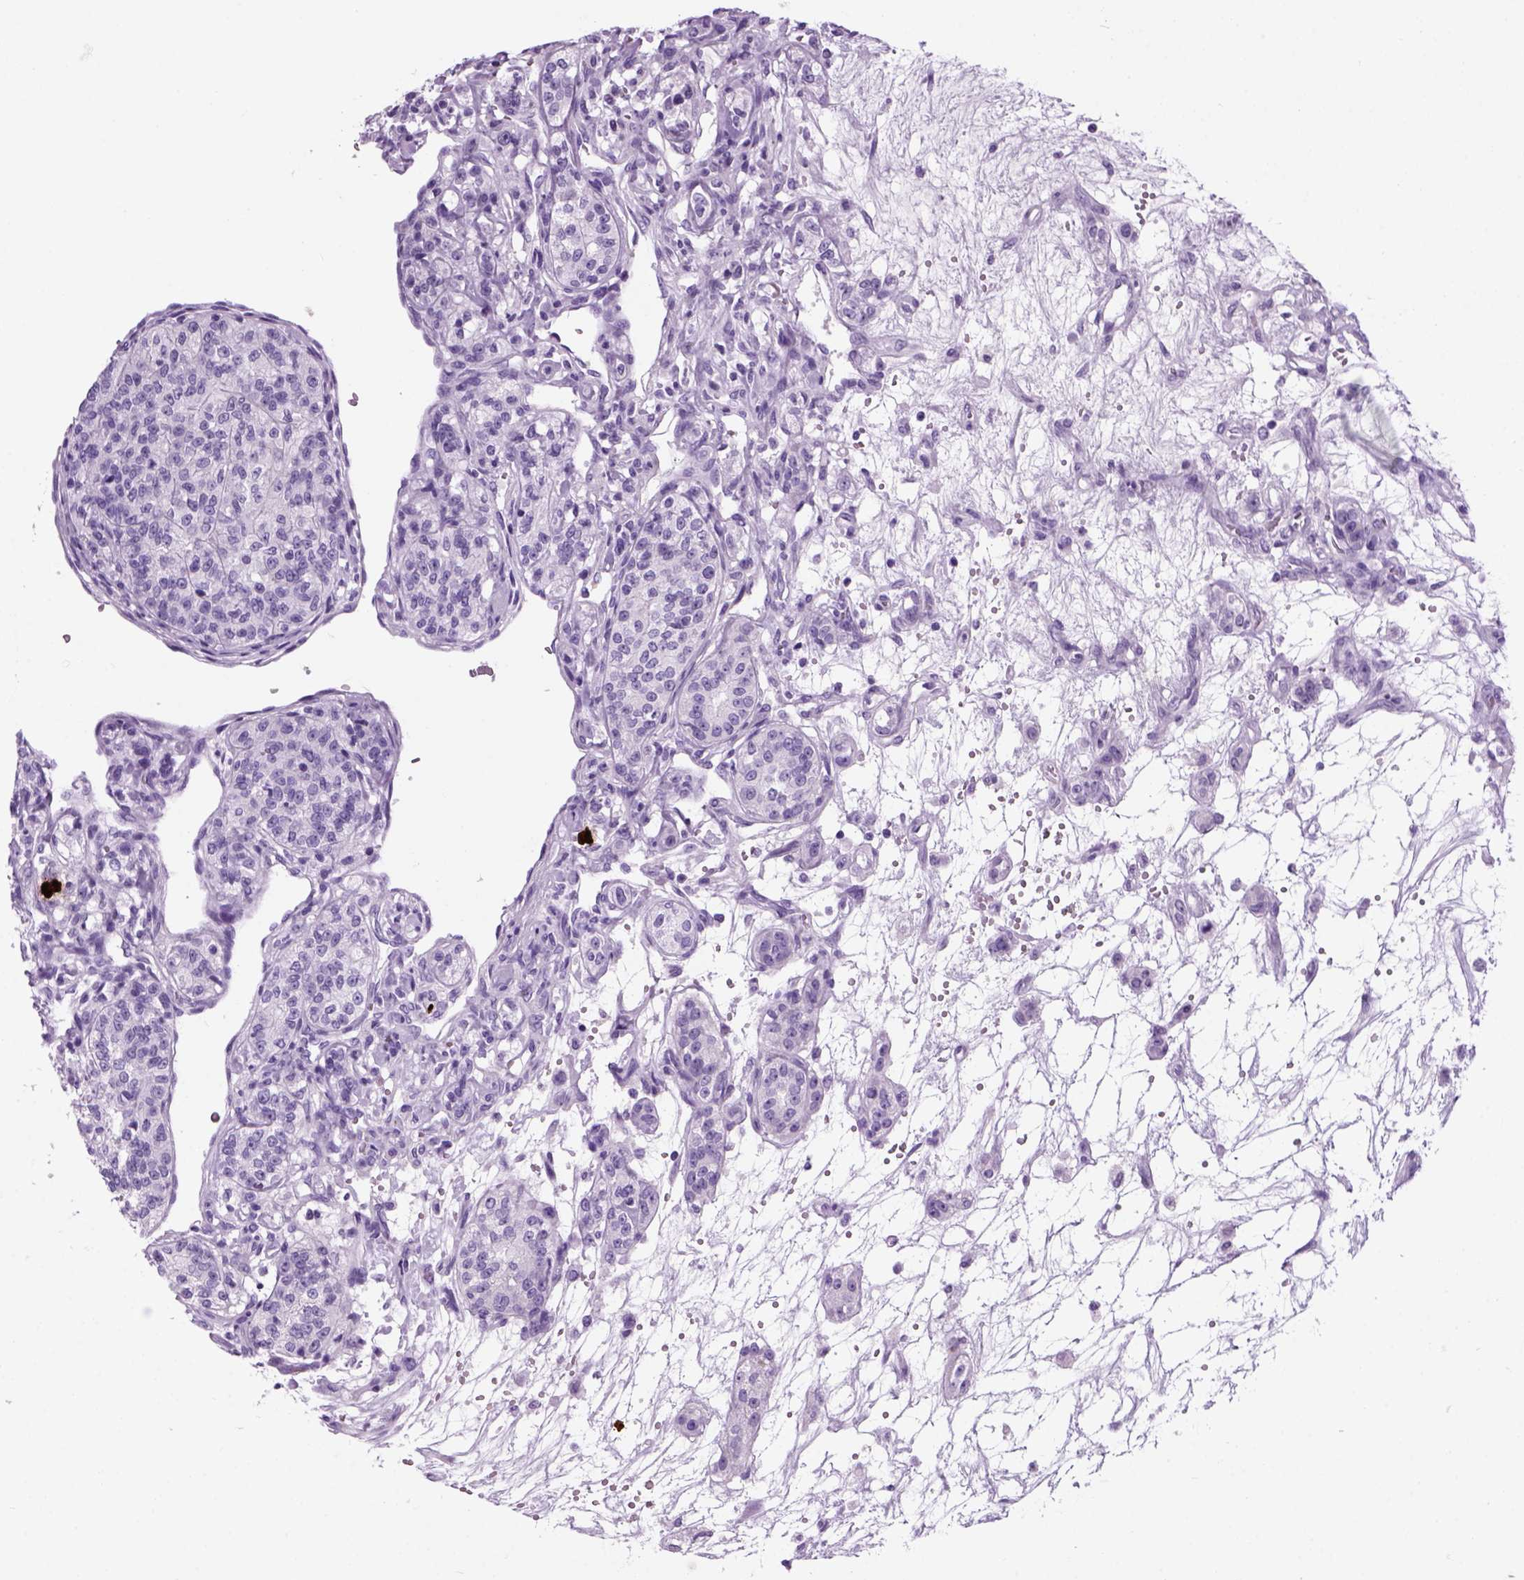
{"staining": {"intensity": "negative", "quantity": "none", "location": "none"}, "tissue": "renal cancer", "cell_type": "Tumor cells", "image_type": "cancer", "snomed": [{"axis": "morphology", "description": "Adenocarcinoma, NOS"}, {"axis": "topography", "description": "Kidney"}], "caption": "Photomicrograph shows no significant protein positivity in tumor cells of renal cancer. (Brightfield microscopy of DAB (3,3'-diaminobenzidine) immunohistochemistry at high magnification).", "gene": "MZB1", "patient": {"sex": "female", "age": 63}}